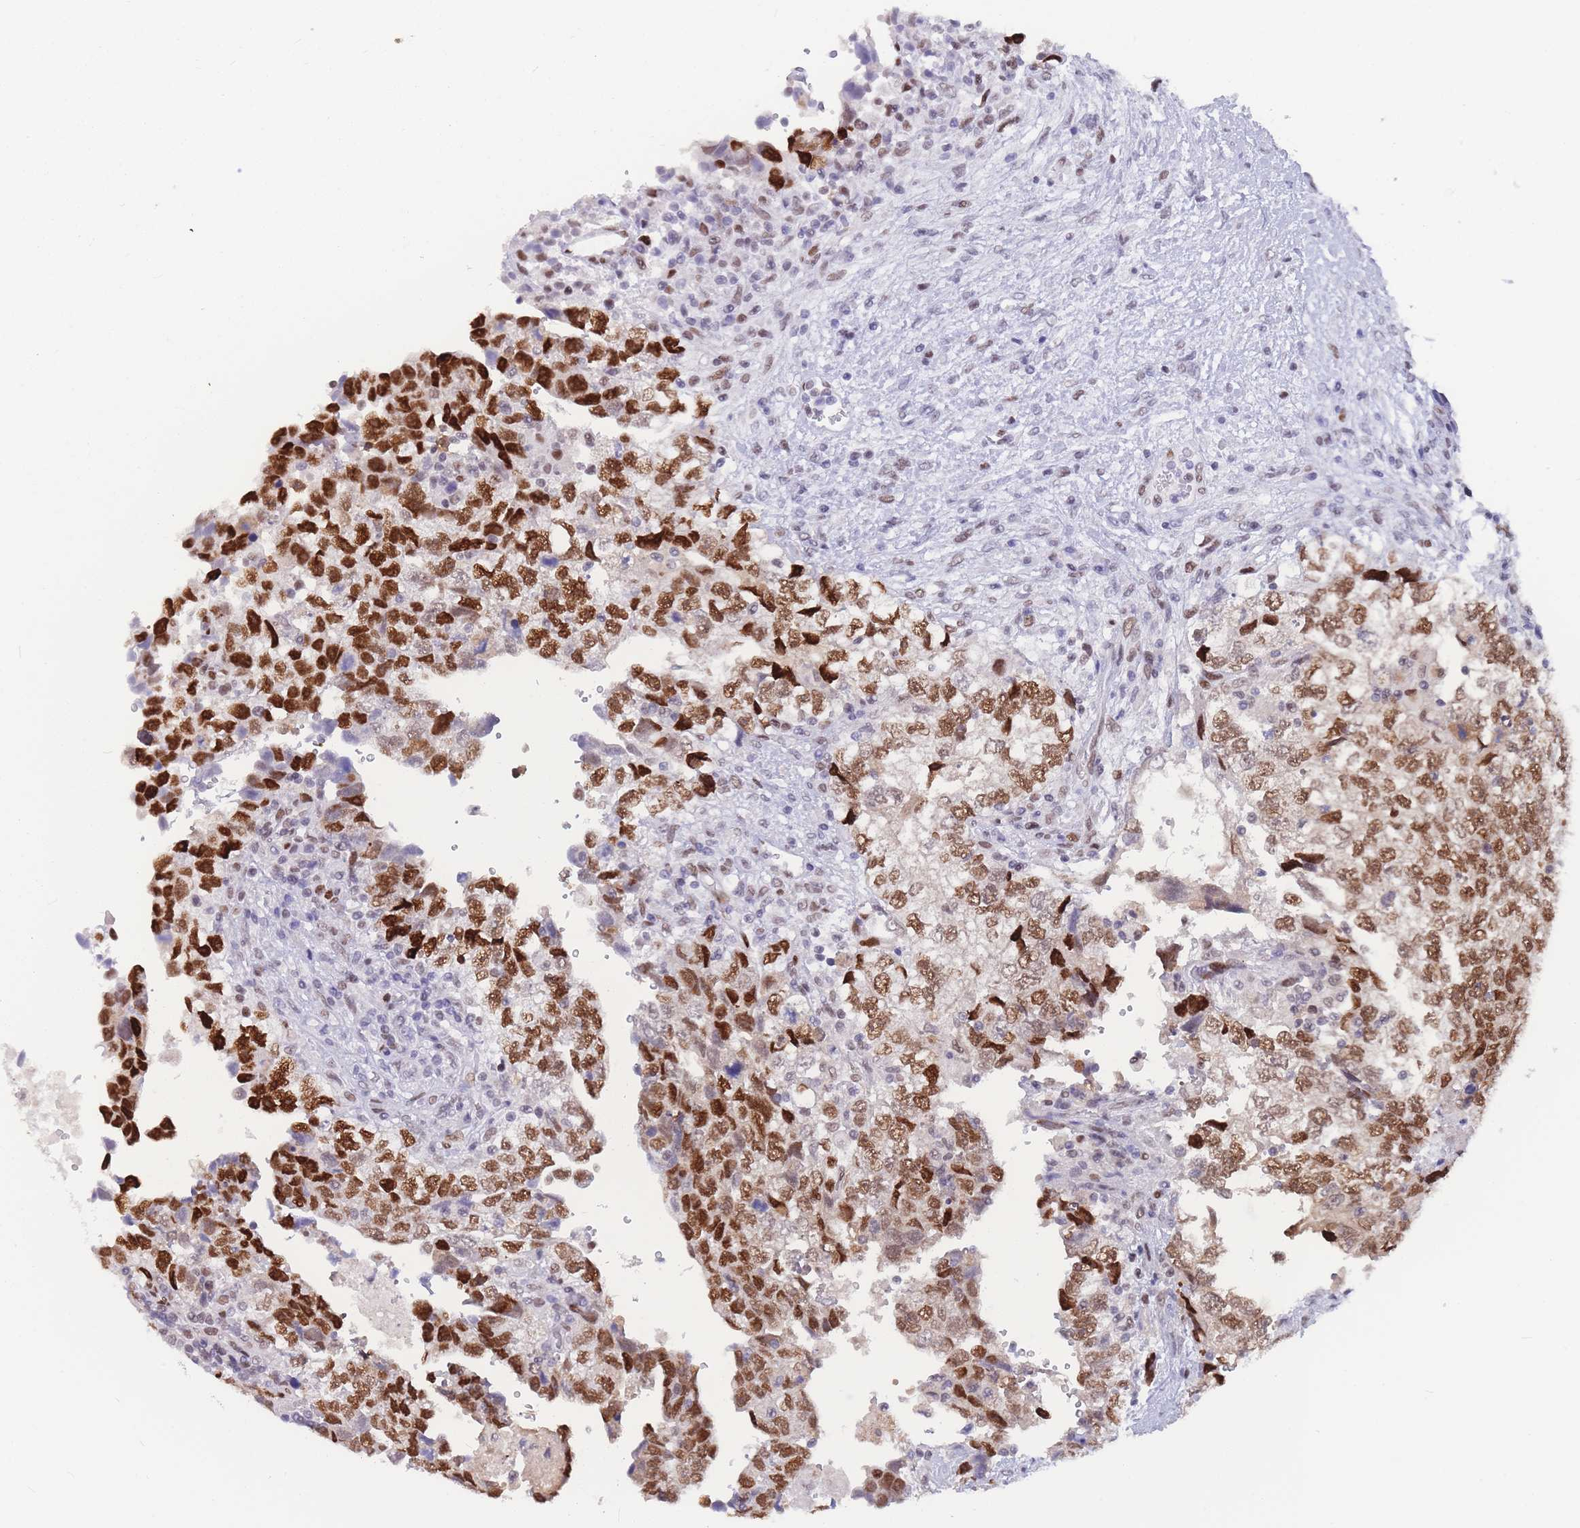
{"staining": {"intensity": "strong", "quantity": ">75%", "location": "nuclear"}, "tissue": "testis cancer", "cell_type": "Tumor cells", "image_type": "cancer", "snomed": [{"axis": "morphology", "description": "Carcinoma, Embryonal, NOS"}, {"axis": "topography", "description": "Testis"}], "caption": "Protein positivity by immunohistochemistry (IHC) displays strong nuclear expression in approximately >75% of tumor cells in testis embryonal carcinoma. The staining was performed using DAB (3,3'-diaminobenzidine) to visualize the protein expression in brown, while the nuclei were stained in blue with hematoxylin (Magnification: 20x).", "gene": "NASP", "patient": {"sex": "male", "age": 37}}